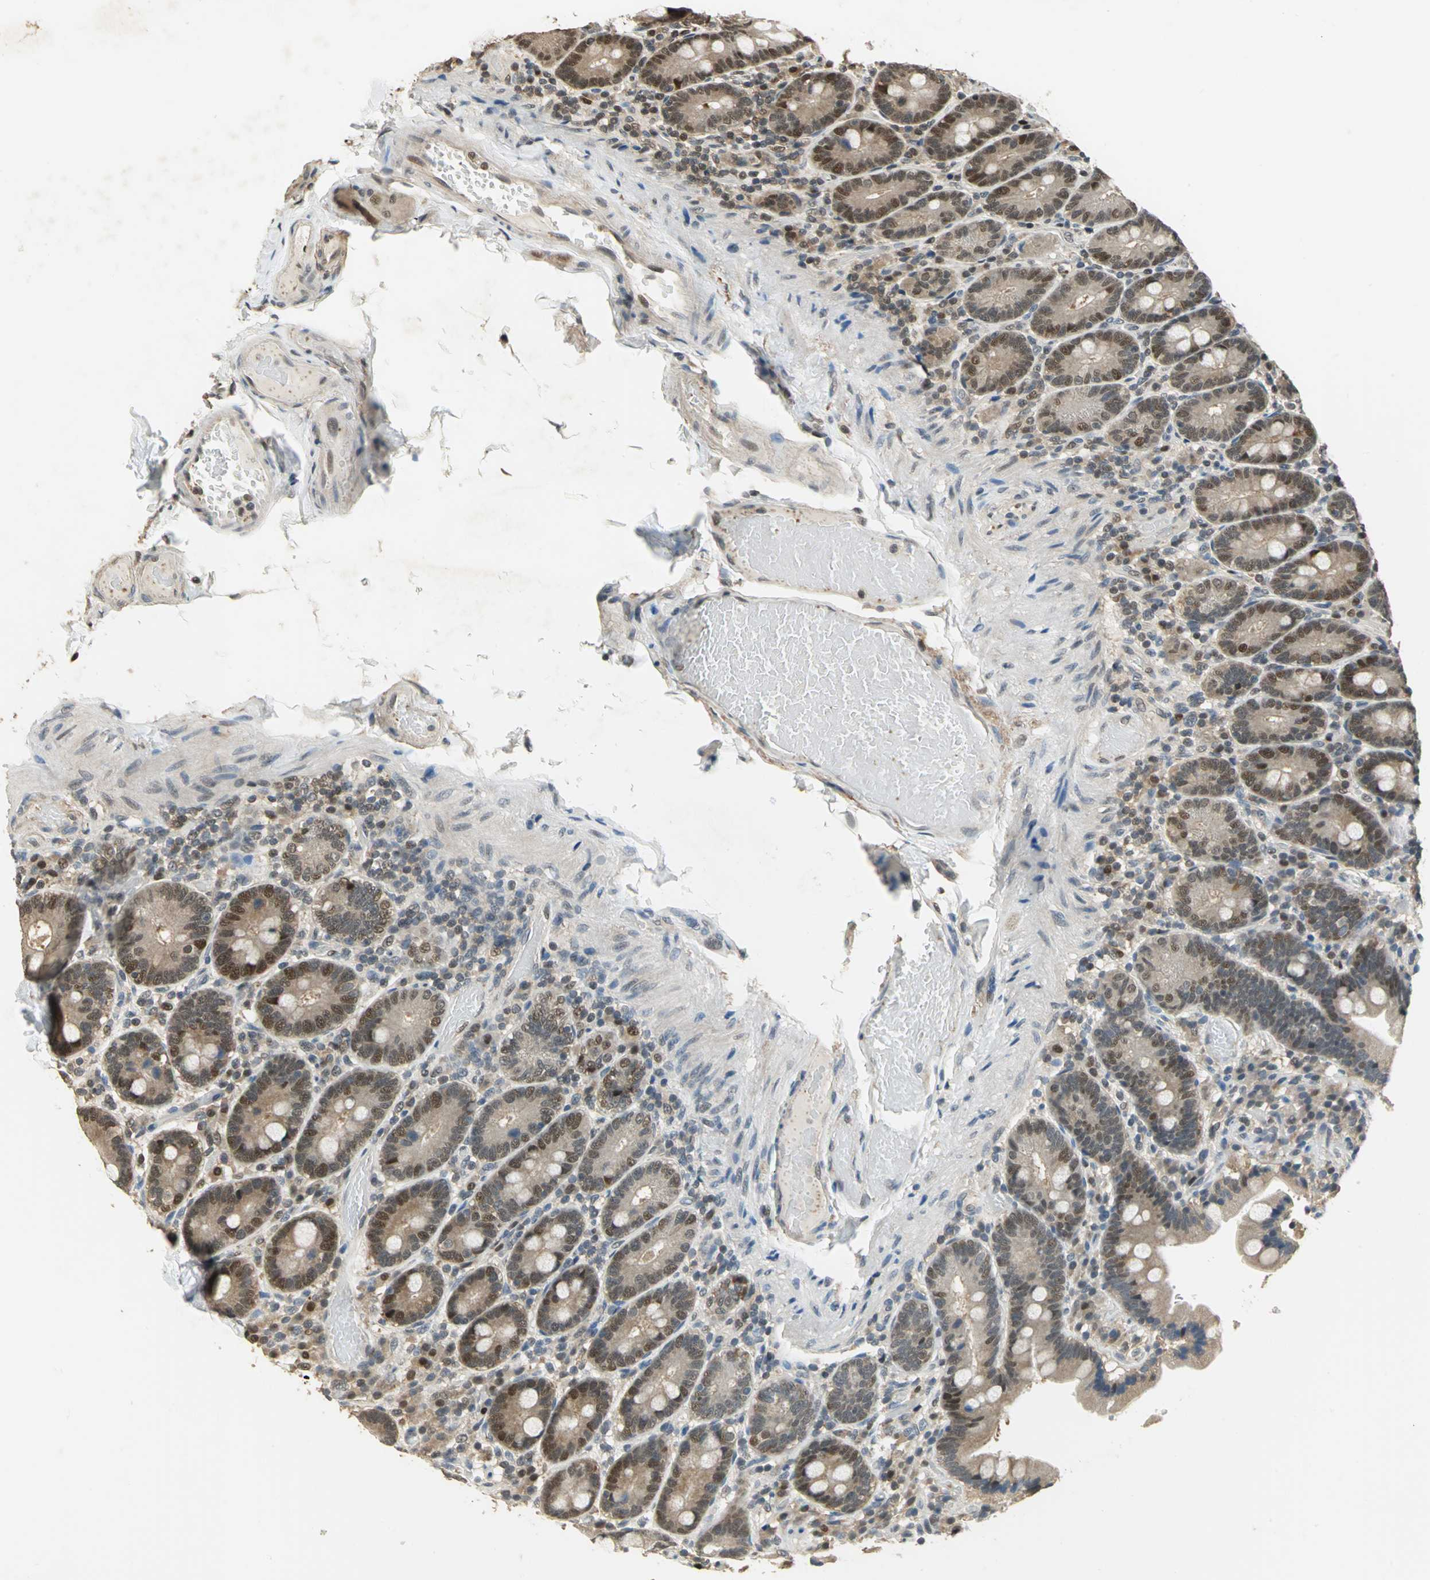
{"staining": {"intensity": "weak", "quantity": ">75%", "location": "cytoplasmic/membranous,nuclear"}, "tissue": "duodenum", "cell_type": "Glandular cells", "image_type": "normal", "snomed": [{"axis": "morphology", "description": "Normal tissue, NOS"}, {"axis": "topography", "description": "Duodenum"}], "caption": "Weak cytoplasmic/membranous,nuclear expression is appreciated in about >75% of glandular cells in benign duodenum.", "gene": "MIS18BP1", "patient": {"sex": "male", "age": 66}}